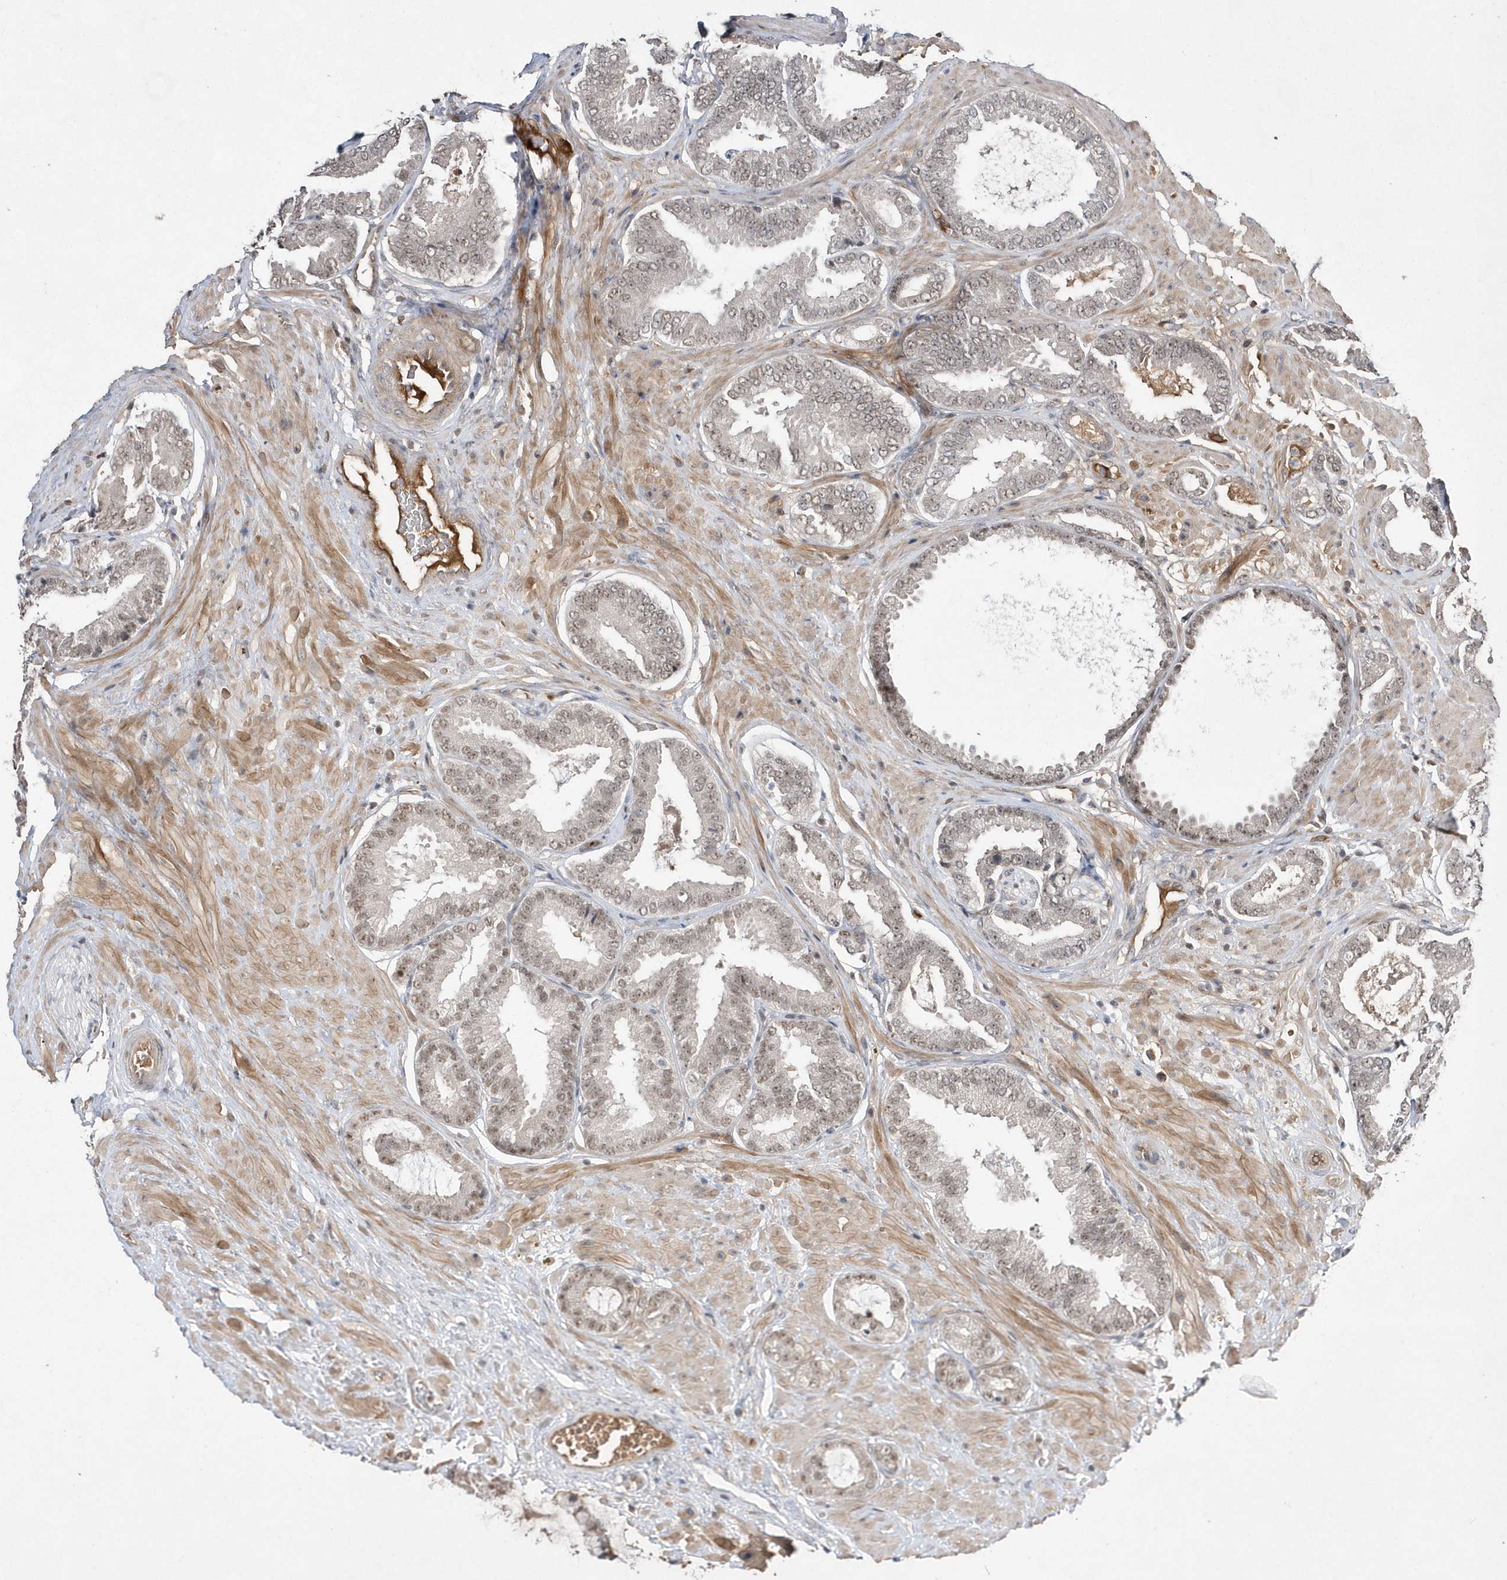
{"staining": {"intensity": "weak", "quantity": "25%-75%", "location": "nuclear"}, "tissue": "prostate cancer", "cell_type": "Tumor cells", "image_type": "cancer", "snomed": [{"axis": "morphology", "description": "Normal tissue, NOS"}, {"axis": "morphology", "description": "Adenocarcinoma, Low grade"}, {"axis": "topography", "description": "Prostate"}, {"axis": "topography", "description": "Peripheral nerve tissue"}], "caption": "Immunohistochemistry (DAB (3,3'-diaminobenzidine)) staining of human prostate cancer shows weak nuclear protein expression in about 25%-75% of tumor cells. The protein of interest is shown in brown color, while the nuclei are stained blue.", "gene": "TMEM132B", "patient": {"sex": "male", "age": 71}}